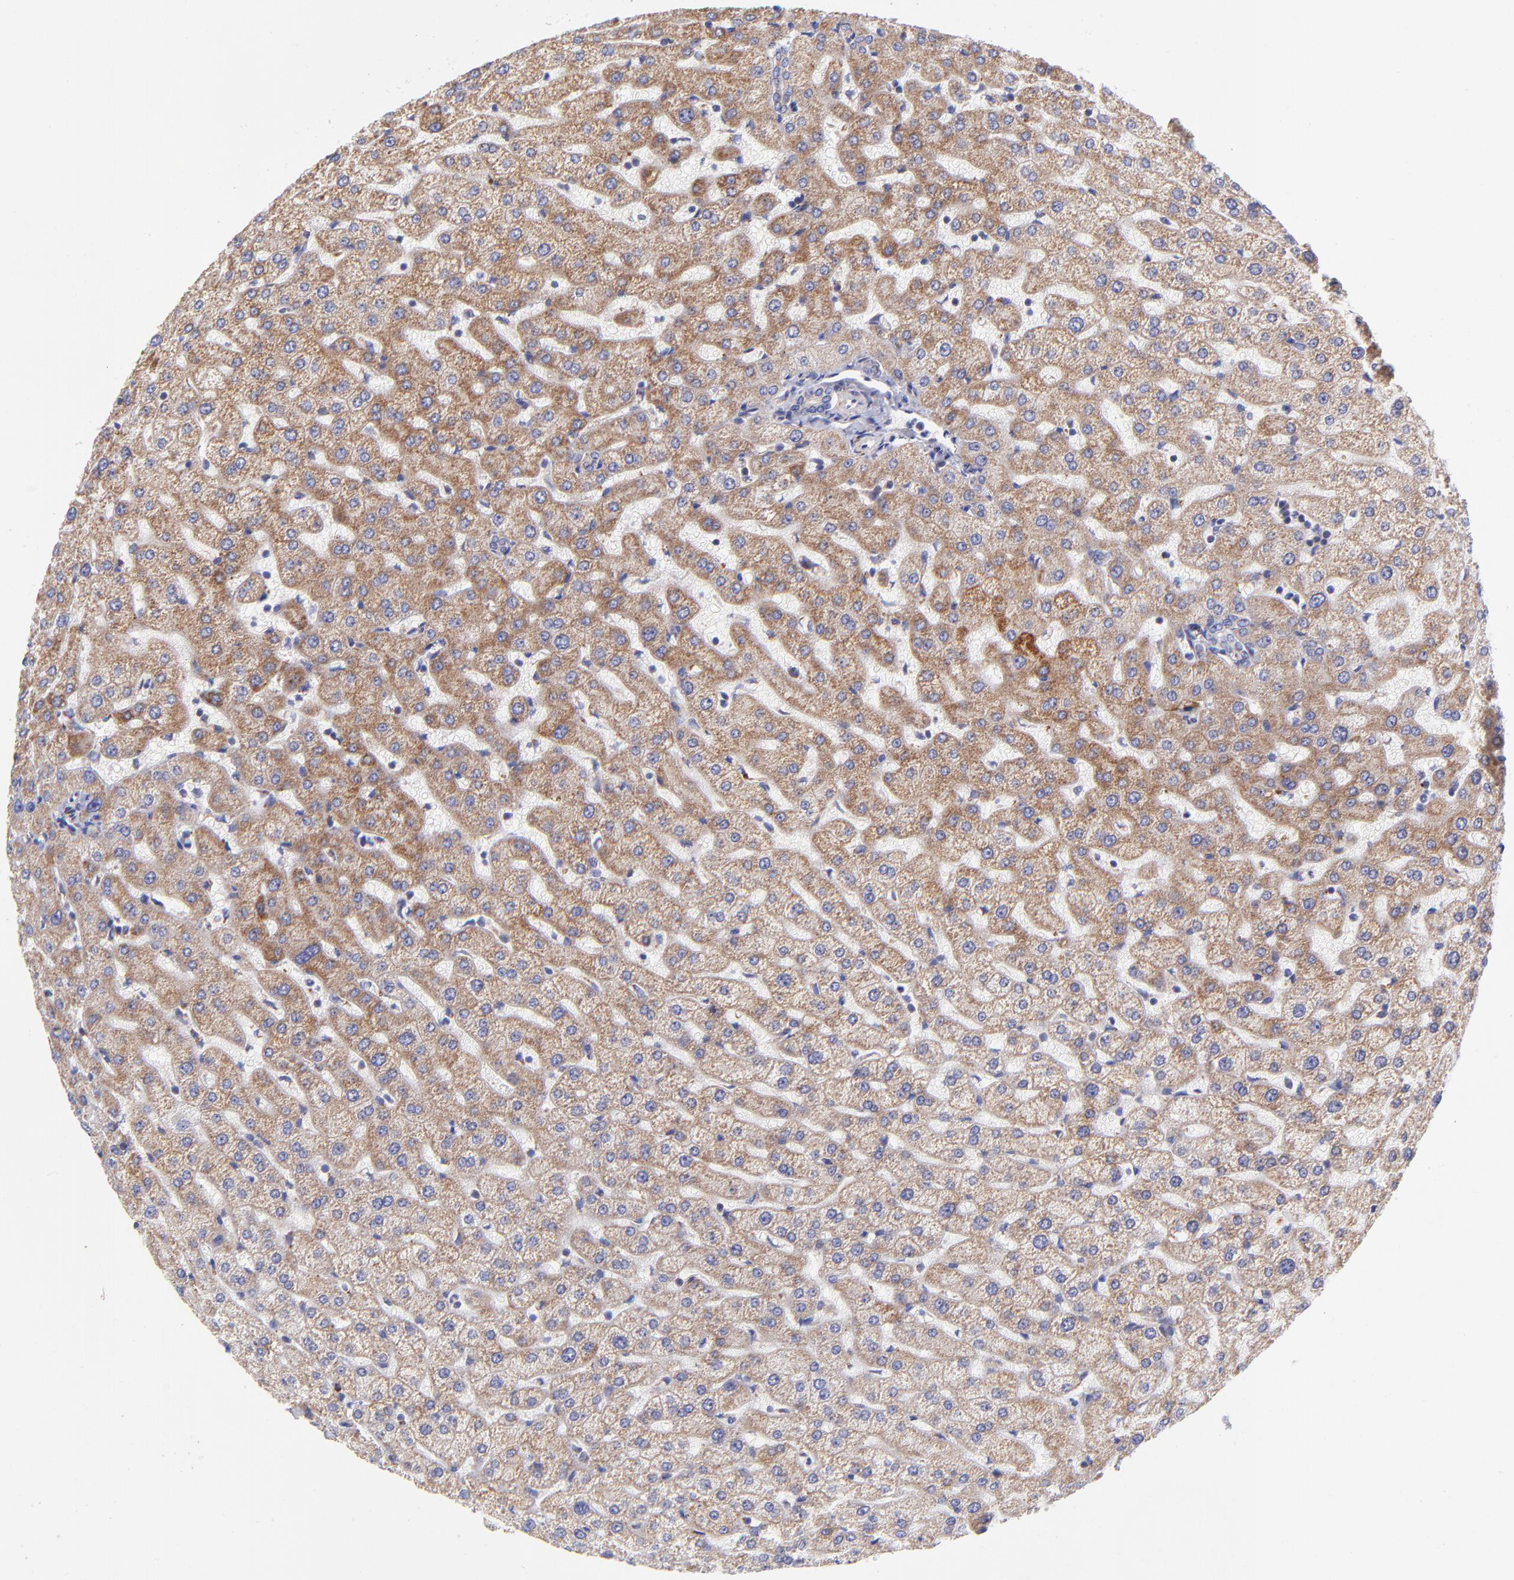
{"staining": {"intensity": "negative", "quantity": "none", "location": "none"}, "tissue": "liver", "cell_type": "Cholangiocytes", "image_type": "normal", "snomed": [{"axis": "morphology", "description": "Normal tissue, NOS"}, {"axis": "morphology", "description": "Fibrosis, NOS"}, {"axis": "topography", "description": "Liver"}], "caption": "This is a micrograph of immunohistochemistry staining of benign liver, which shows no positivity in cholangiocytes. Nuclei are stained in blue.", "gene": "NDUFB7", "patient": {"sex": "female", "age": 29}}